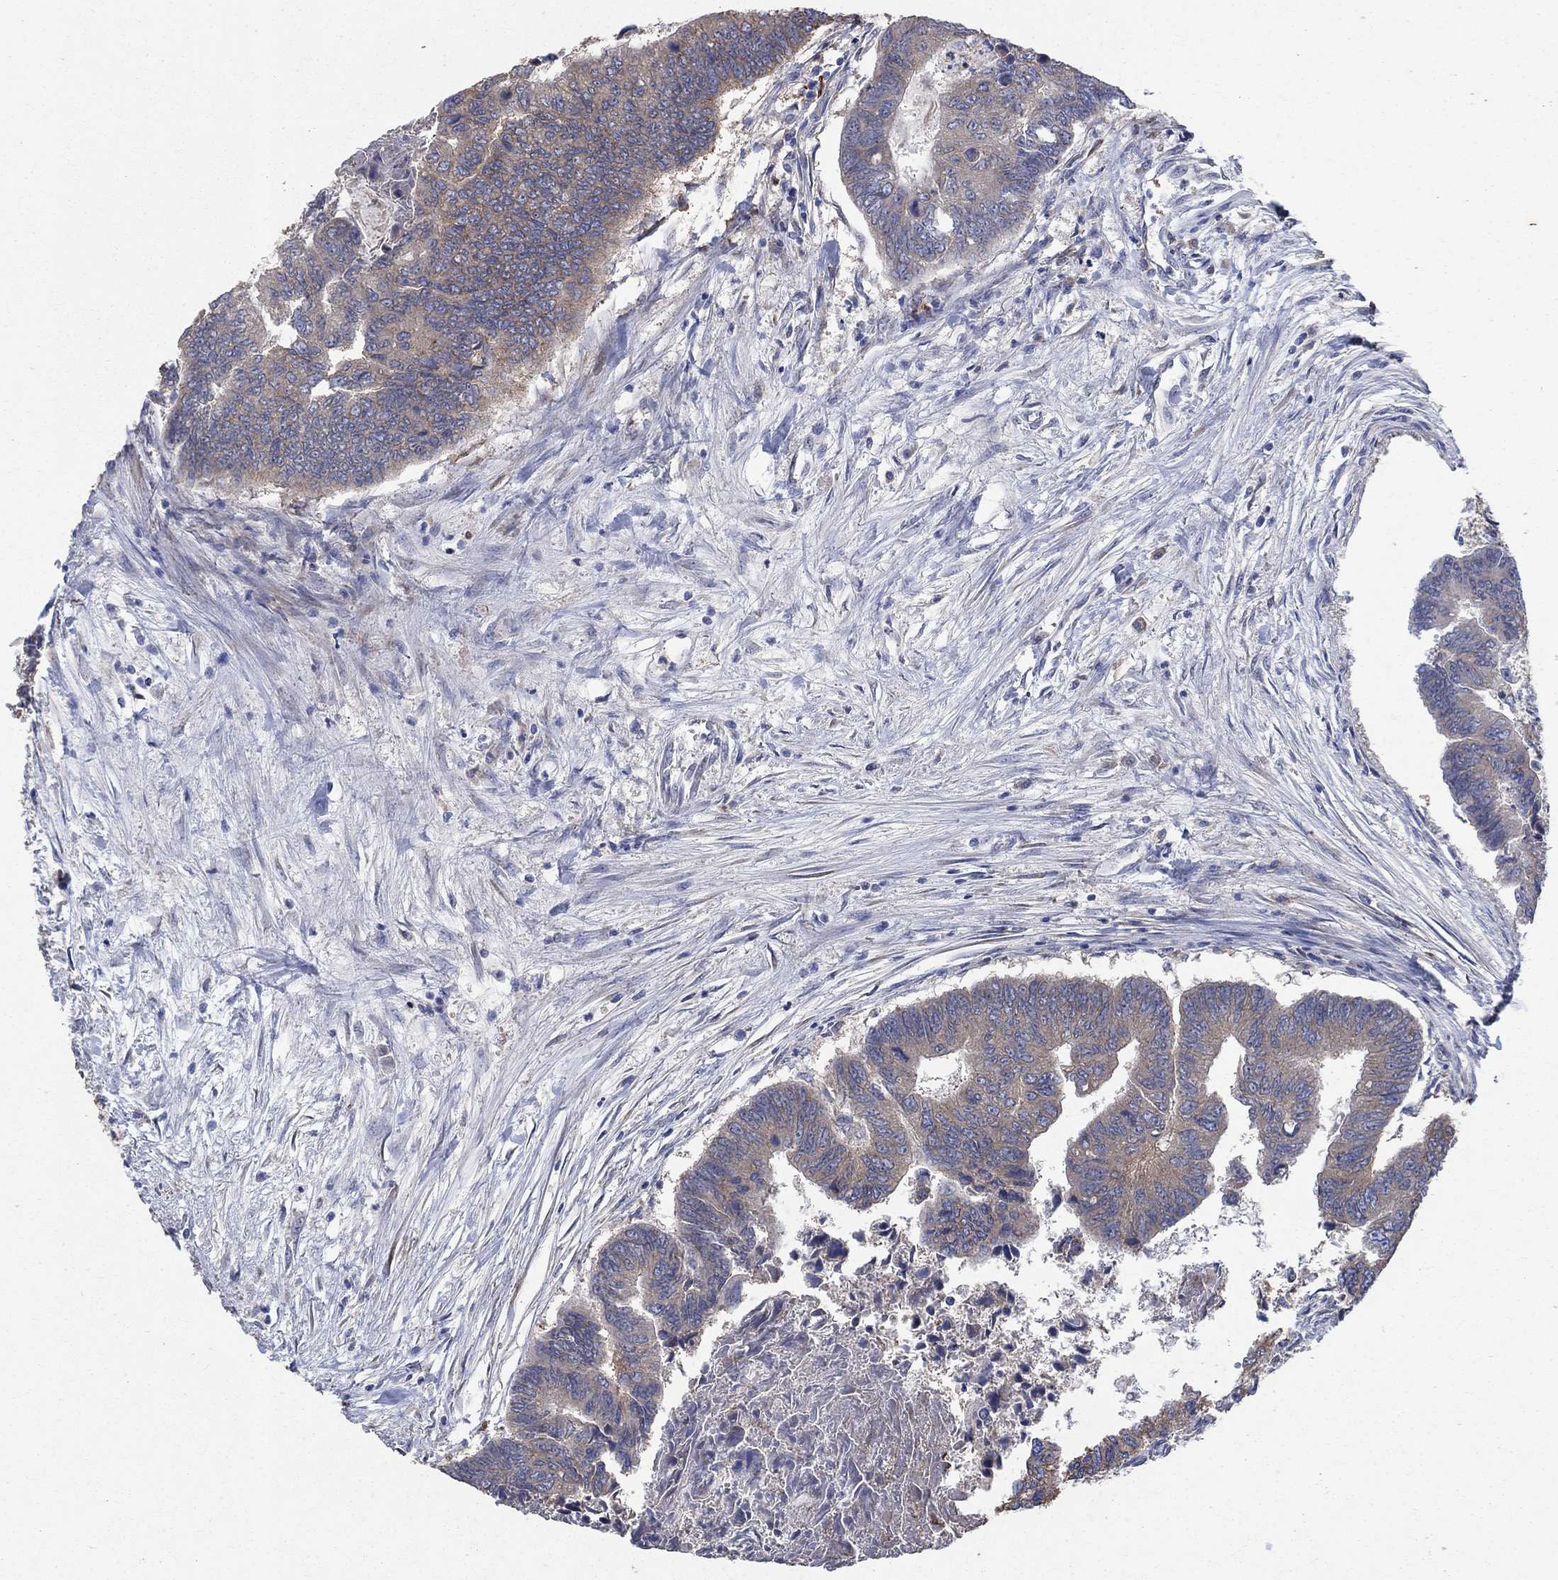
{"staining": {"intensity": "weak", "quantity": ">75%", "location": "cytoplasmic/membranous"}, "tissue": "colorectal cancer", "cell_type": "Tumor cells", "image_type": "cancer", "snomed": [{"axis": "morphology", "description": "Adenocarcinoma, NOS"}, {"axis": "topography", "description": "Colon"}], "caption": "Protein staining reveals weak cytoplasmic/membranous expression in approximately >75% of tumor cells in colorectal cancer.", "gene": "NCEH1", "patient": {"sex": "female", "age": 65}}